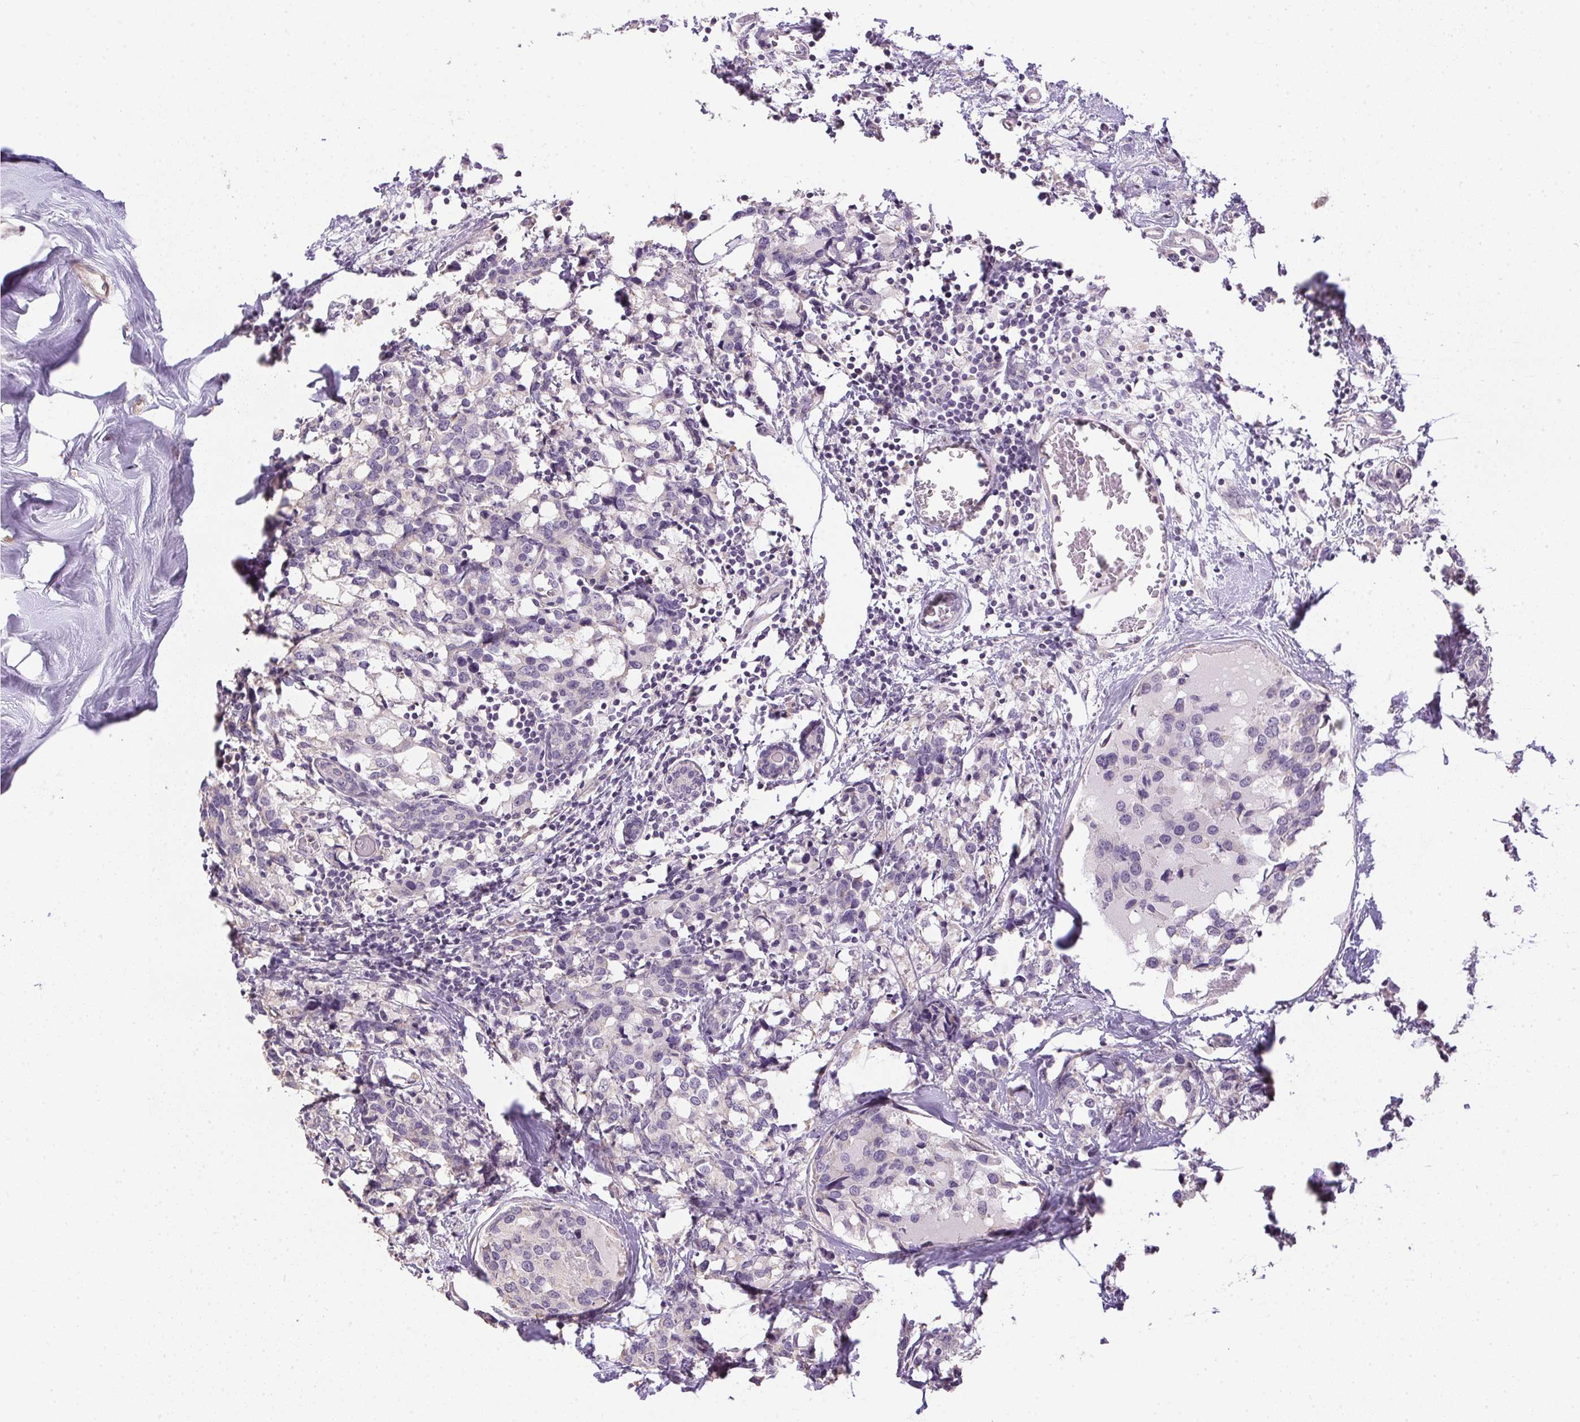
{"staining": {"intensity": "negative", "quantity": "none", "location": "none"}, "tissue": "breast cancer", "cell_type": "Tumor cells", "image_type": "cancer", "snomed": [{"axis": "morphology", "description": "Lobular carcinoma"}, {"axis": "topography", "description": "Breast"}], "caption": "Human breast cancer (lobular carcinoma) stained for a protein using IHC exhibits no expression in tumor cells.", "gene": "SPACA9", "patient": {"sex": "female", "age": 59}}